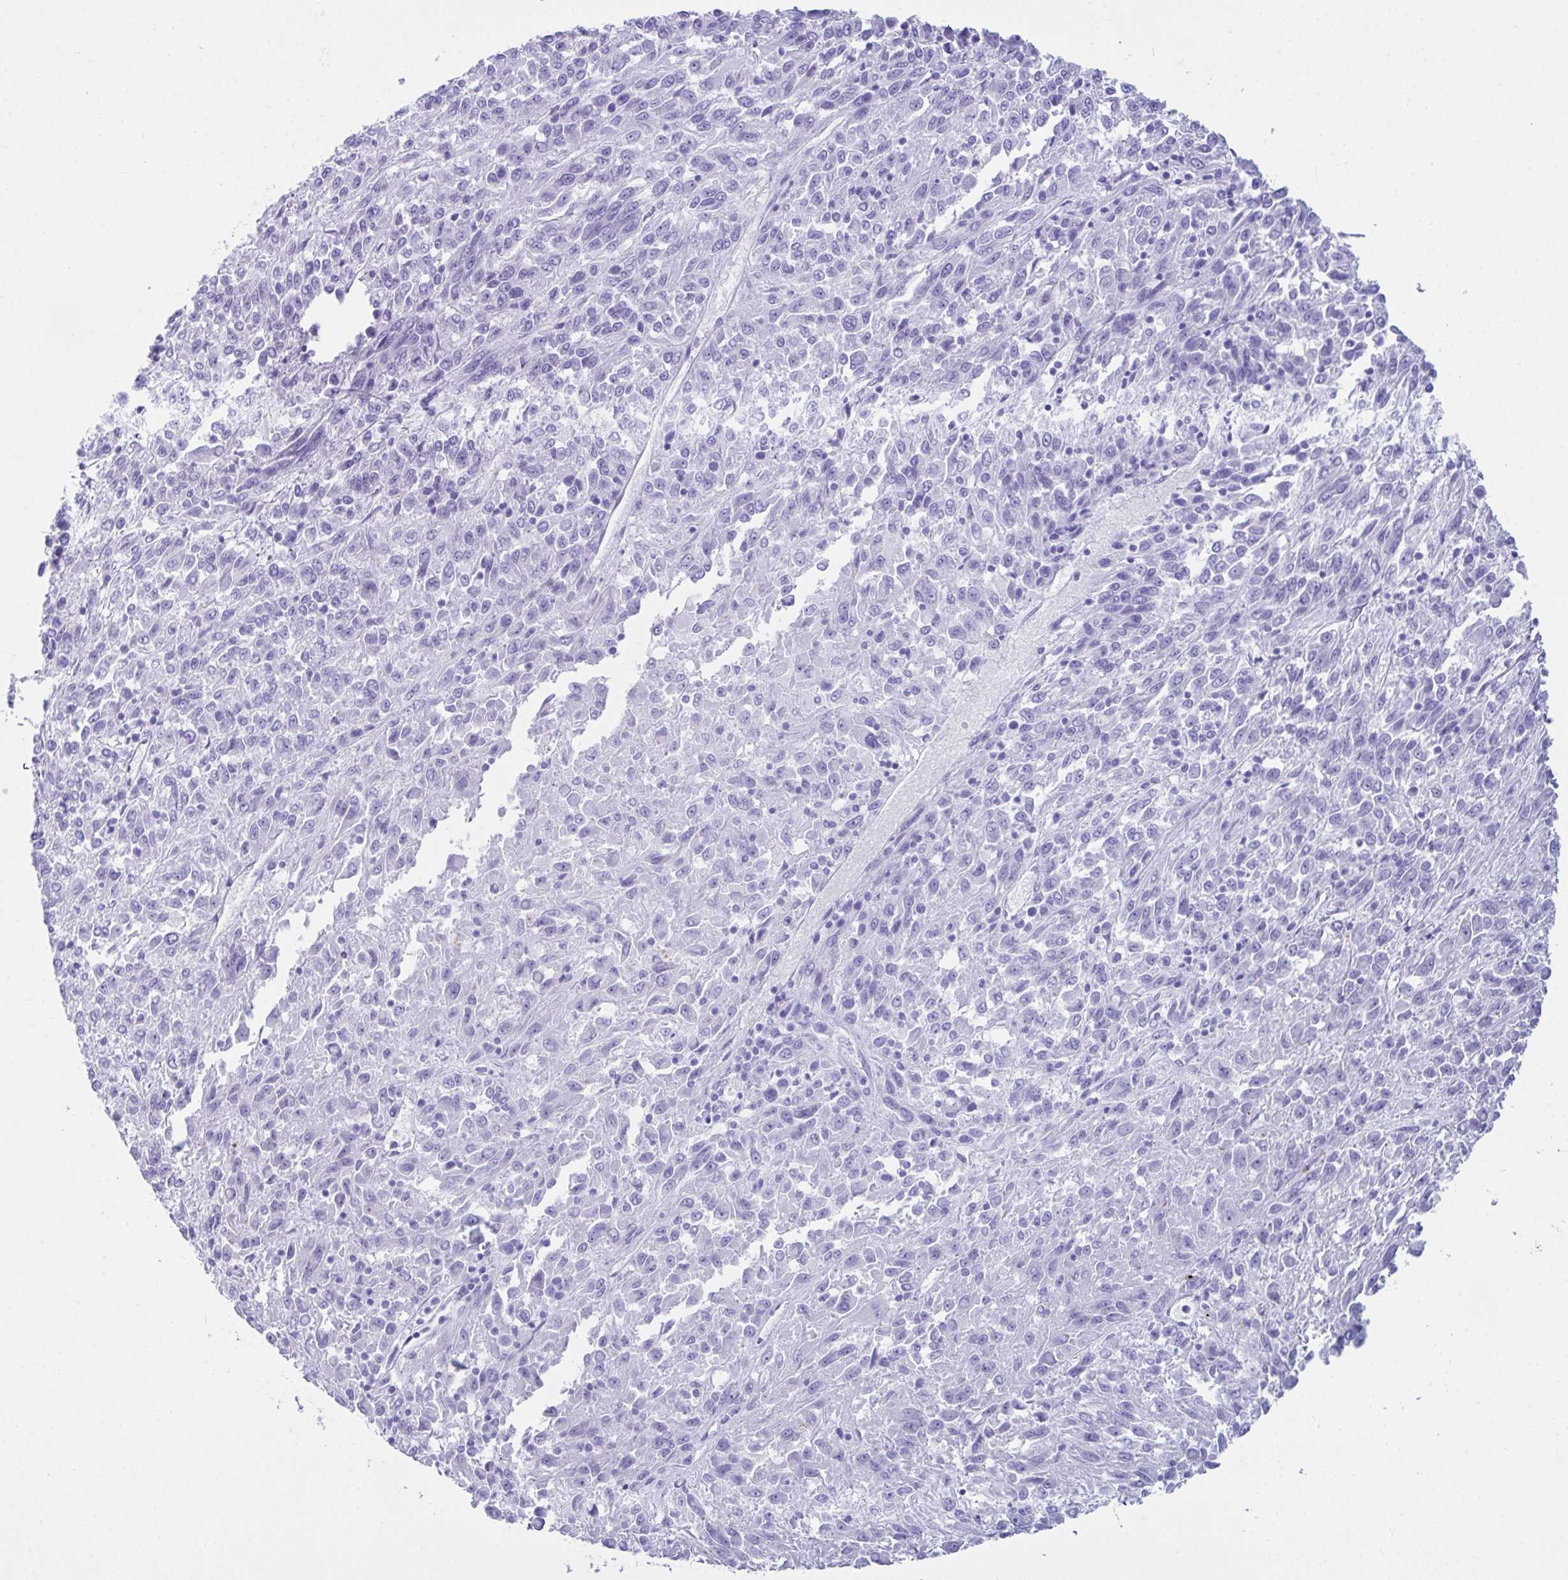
{"staining": {"intensity": "negative", "quantity": "none", "location": "none"}, "tissue": "melanoma", "cell_type": "Tumor cells", "image_type": "cancer", "snomed": [{"axis": "morphology", "description": "Malignant melanoma, Metastatic site"}, {"axis": "topography", "description": "Lung"}], "caption": "Malignant melanoma (metastatic site) was stained to show a protein in brown. There is no significant staining in tumor cells.", "gene": "LGALS4", "patient": {"sex": "male", "age": 64}}